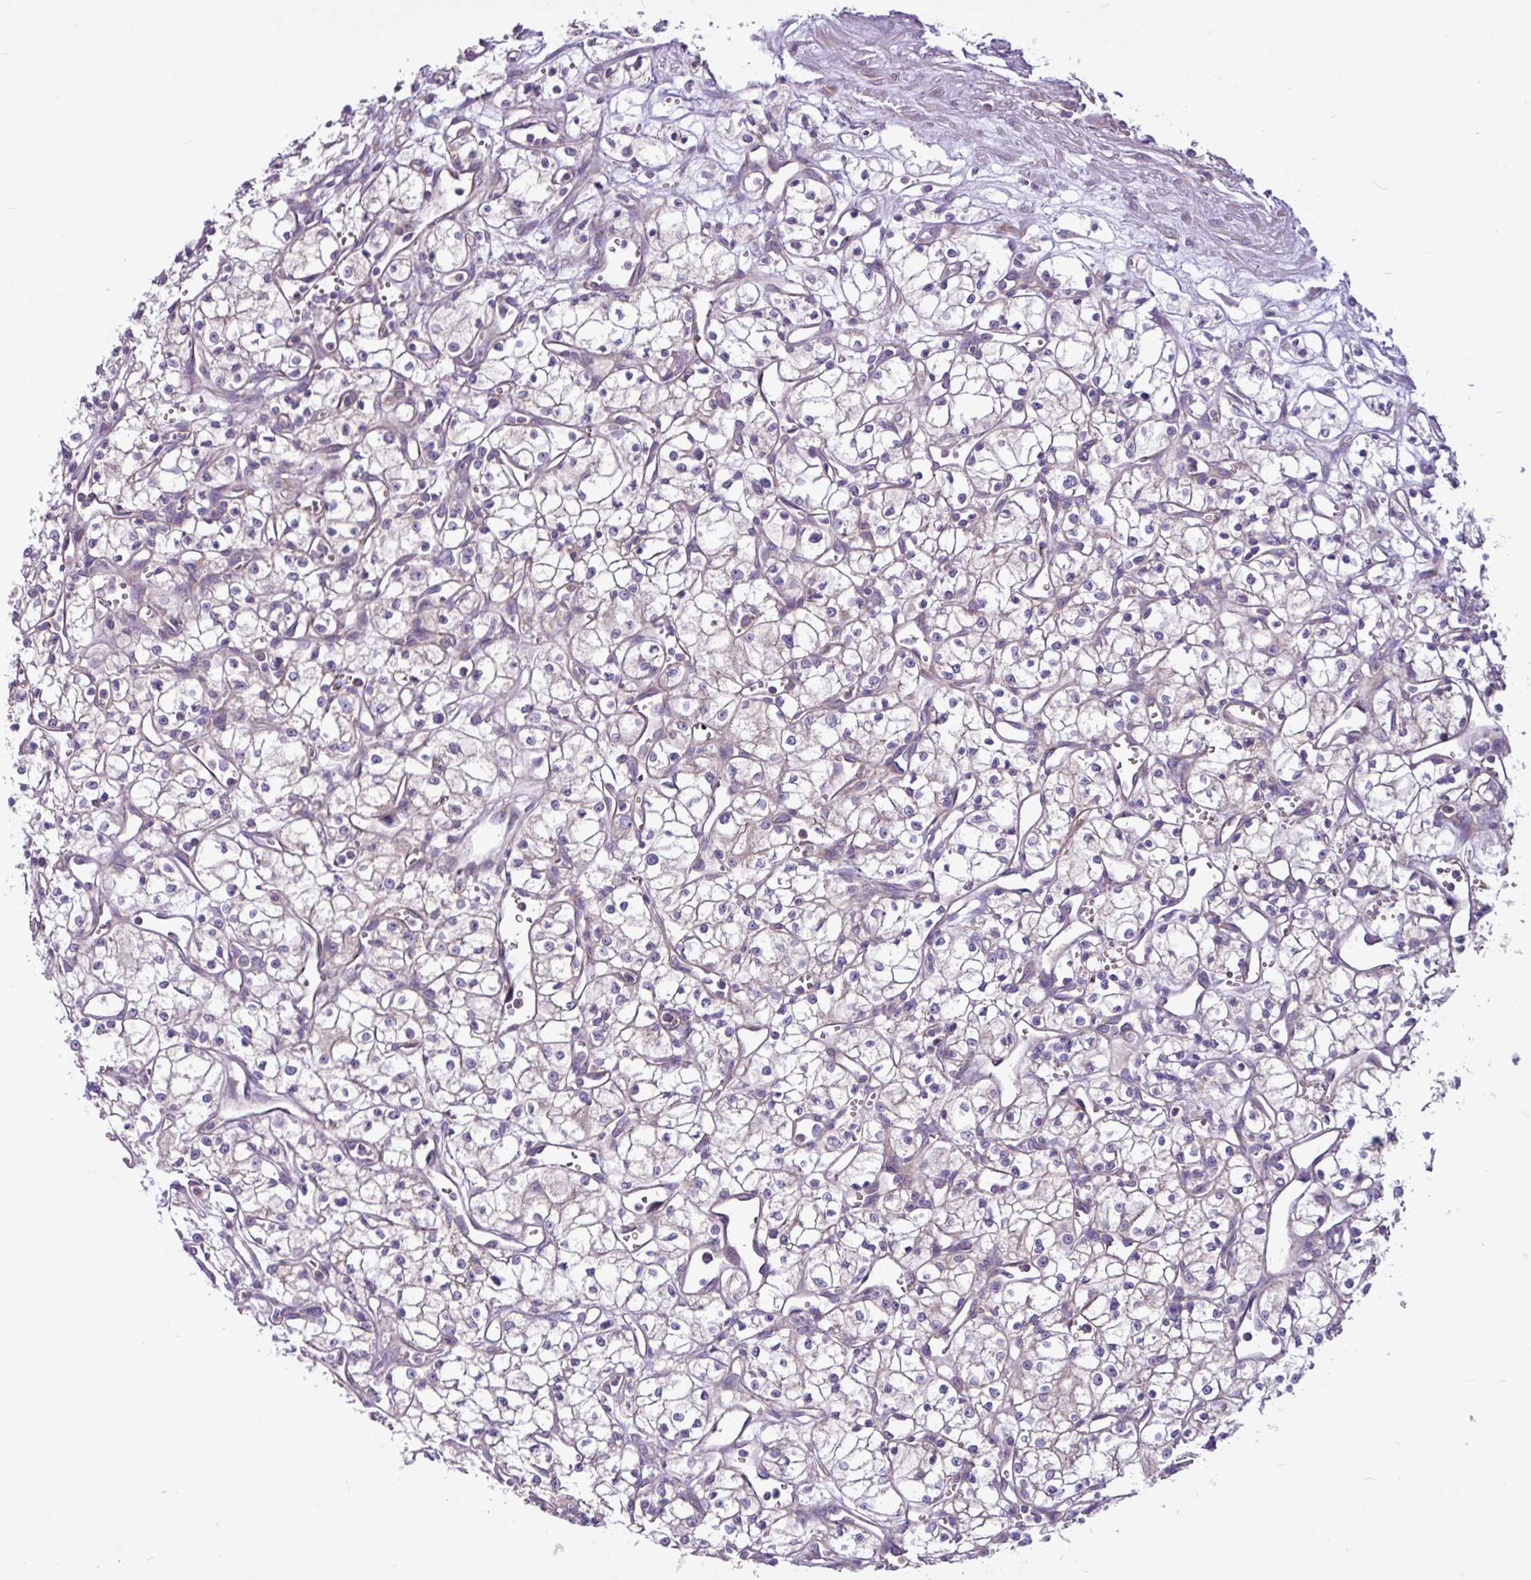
{"staining": {"intensity": "negative", "quantity": "none", "location": "none"}, "tissue": "renal cancer", "cell_type": "Tumor cells", "image_type": "cancer", "snomed": [{"axis": "morphology", "description": "Adenocarcinoma, NOS"}, {"axis": "topography", "description": "Kidney"}], "caption": "Immunohistochemical staining of renal adenocarcinoma shows no significant expression in tumor cells.", "gene": "MROH2A", "patient": {"sex": "male", "age": 59}}